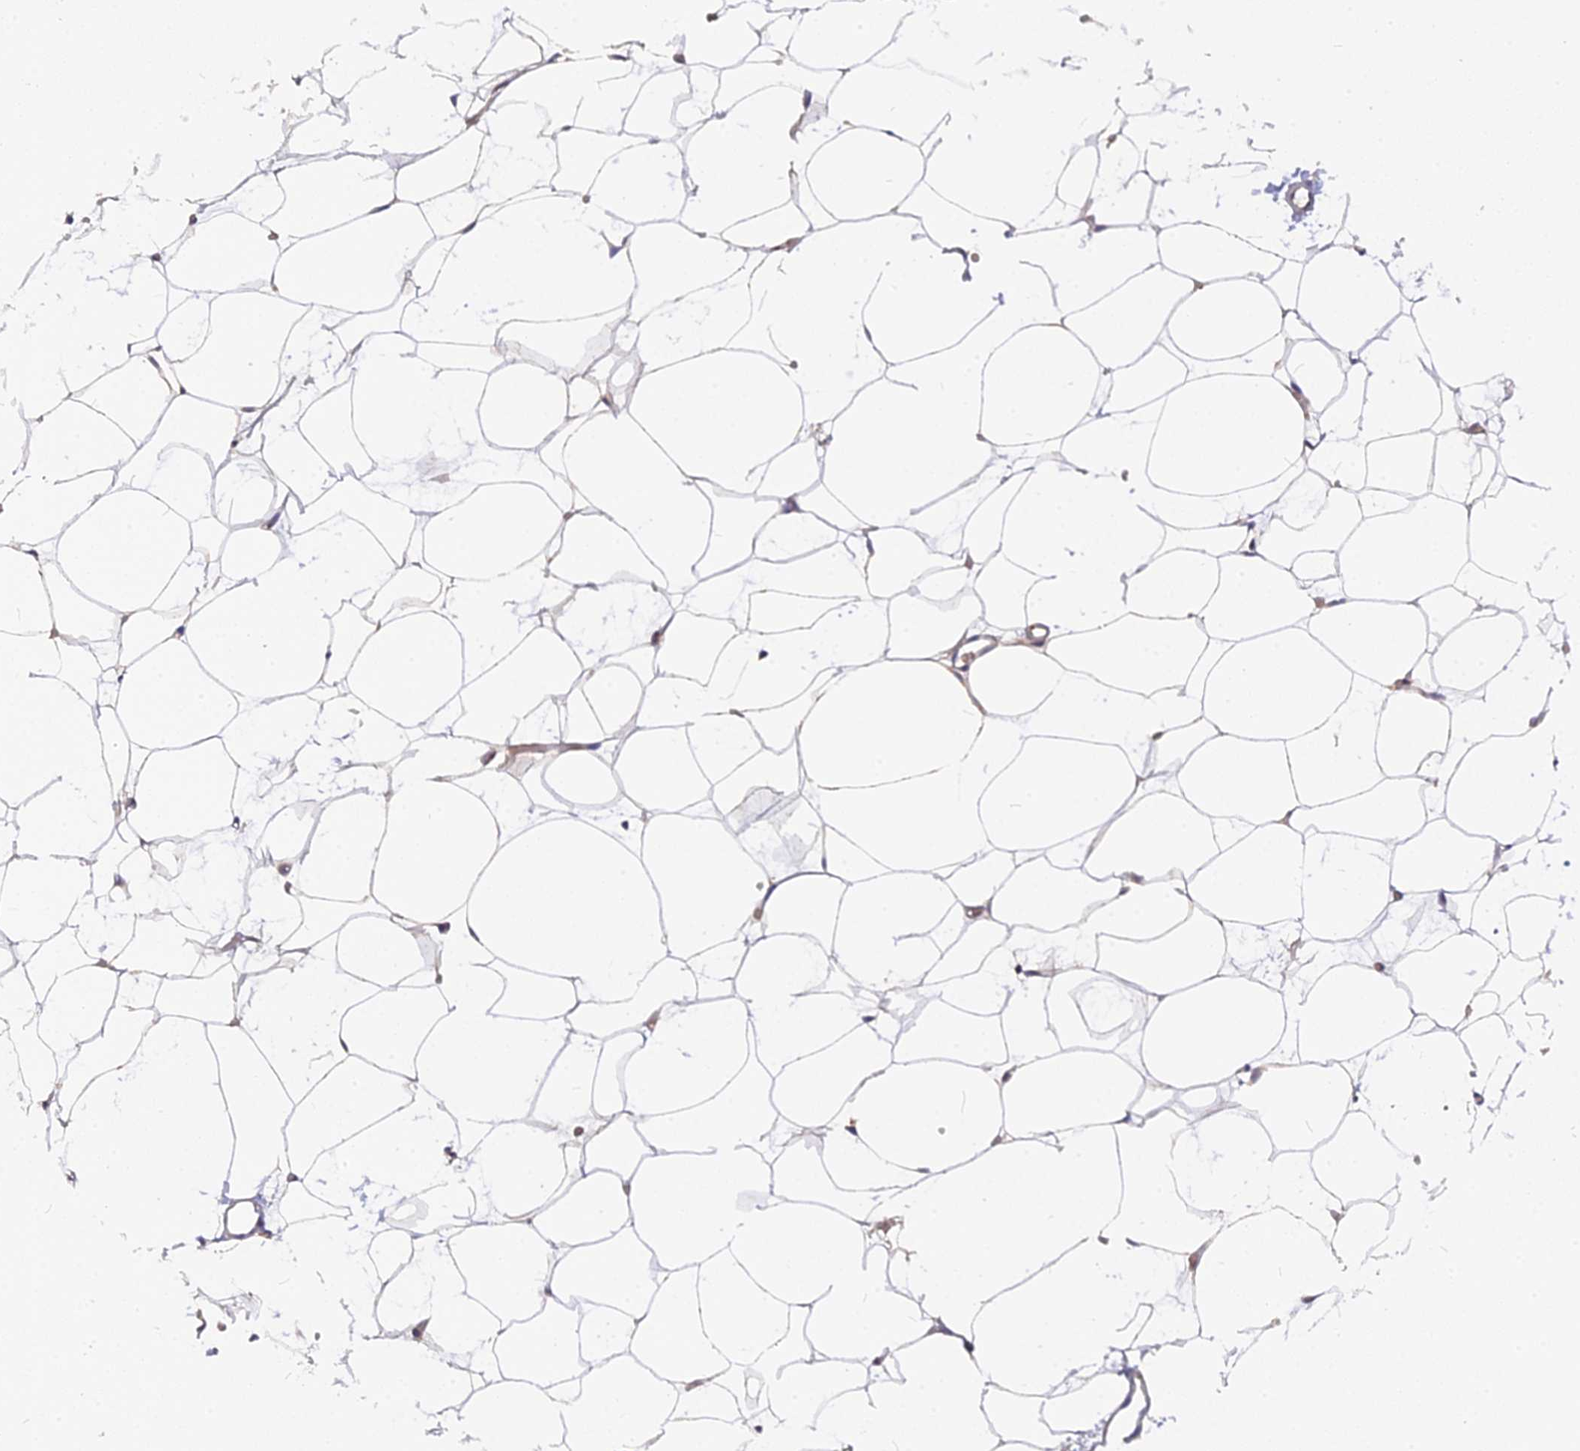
{"staining": {"intensity": "negative", "quantity": "none", "location": "none"}, "tissue": "adipose tissue", "cell_type": "Adipocytes", "image_type": "normal", "snomed": [{"axis": "morphology", "description": "Normal tissue, NOS"}, {"axis": "topography", "description": "Breast"}], "caption": "Human adipose tissue stained for a protein using immunohistochemistry (IHC) displays no staining in adipocytes.", "gene": "CMC1", "patient": {"sex": "female", "age": 23}}